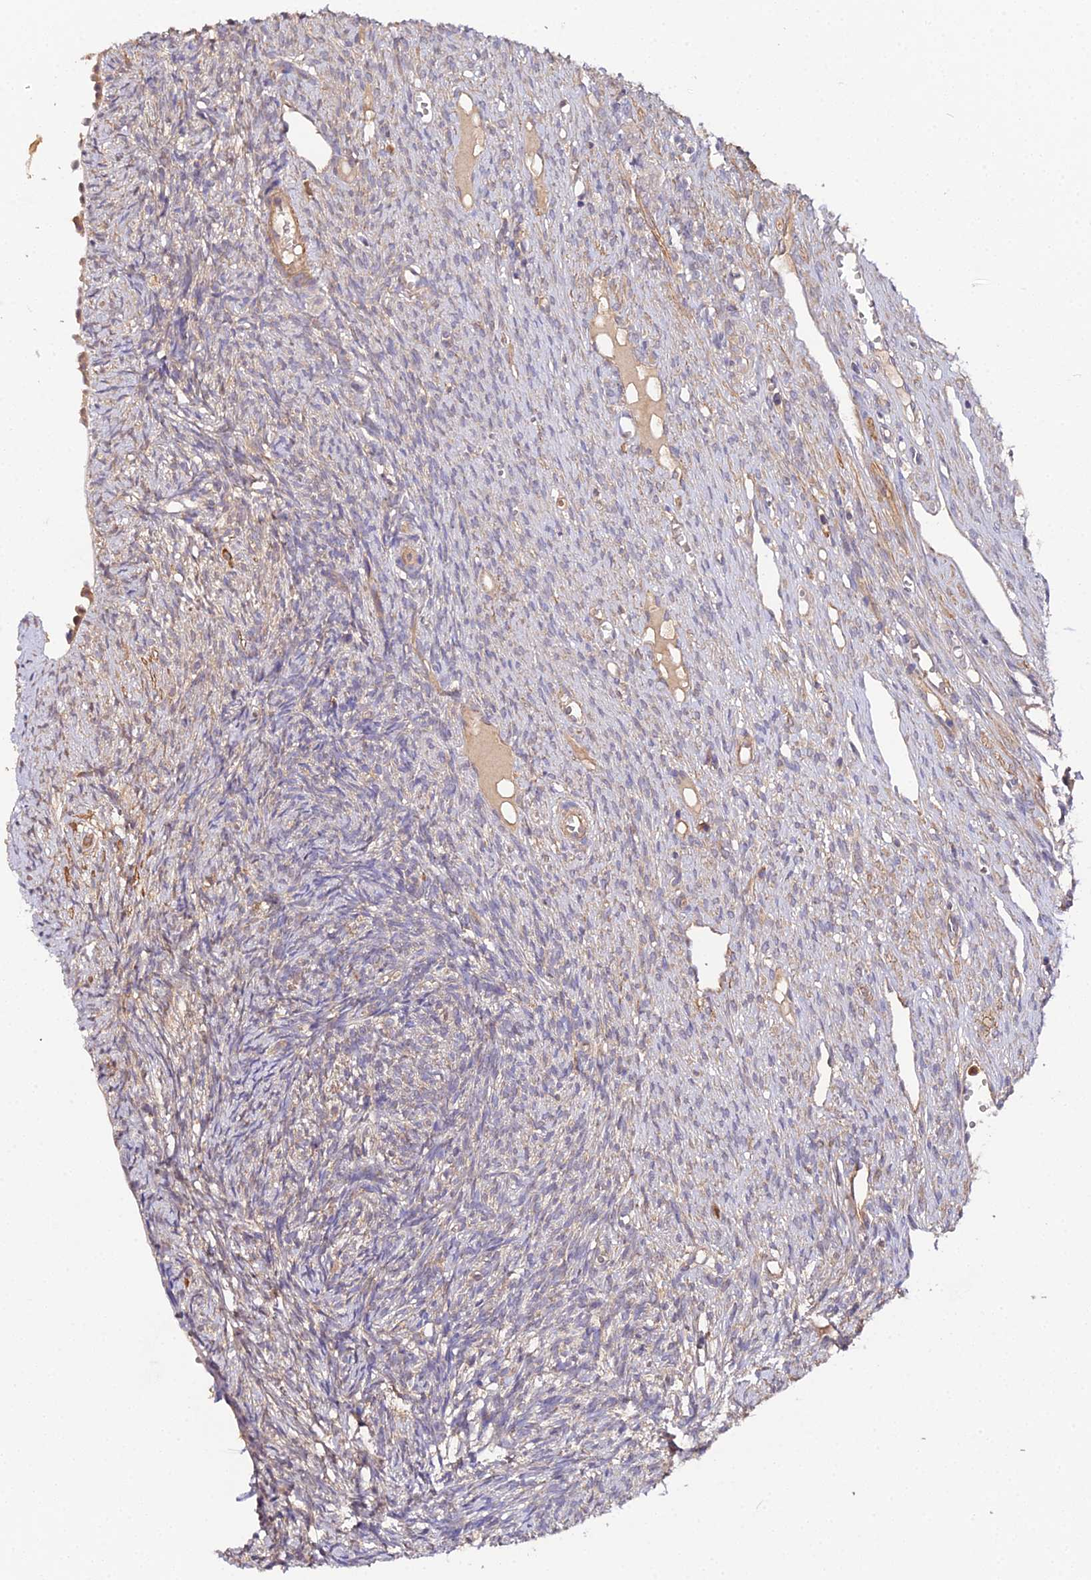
{"staining": {"intensity": "weak", "quantity": "<25%", "location": "cytoplasmic/membranous"}, "tissue": "ovary", "cell_type": "Ovarian stroma cells", "image_type": "normal", "snomed": [{"axis": "morphology", "description": "Normal tissue, NOS"}, {"axis": "topography", "description": "Ovary"}], "caption": "DAB immunohistochemical staining of normal human ovary shows no significant staining in ovarian stroma cells. The staining was performed using DAB to visualize the protein expression in brown, while the nuclei were stained in blue with hematoxylin (Magnification: 20x).", "gene": "TRIM26", "patient": {"sex": "female", "age": 51}}